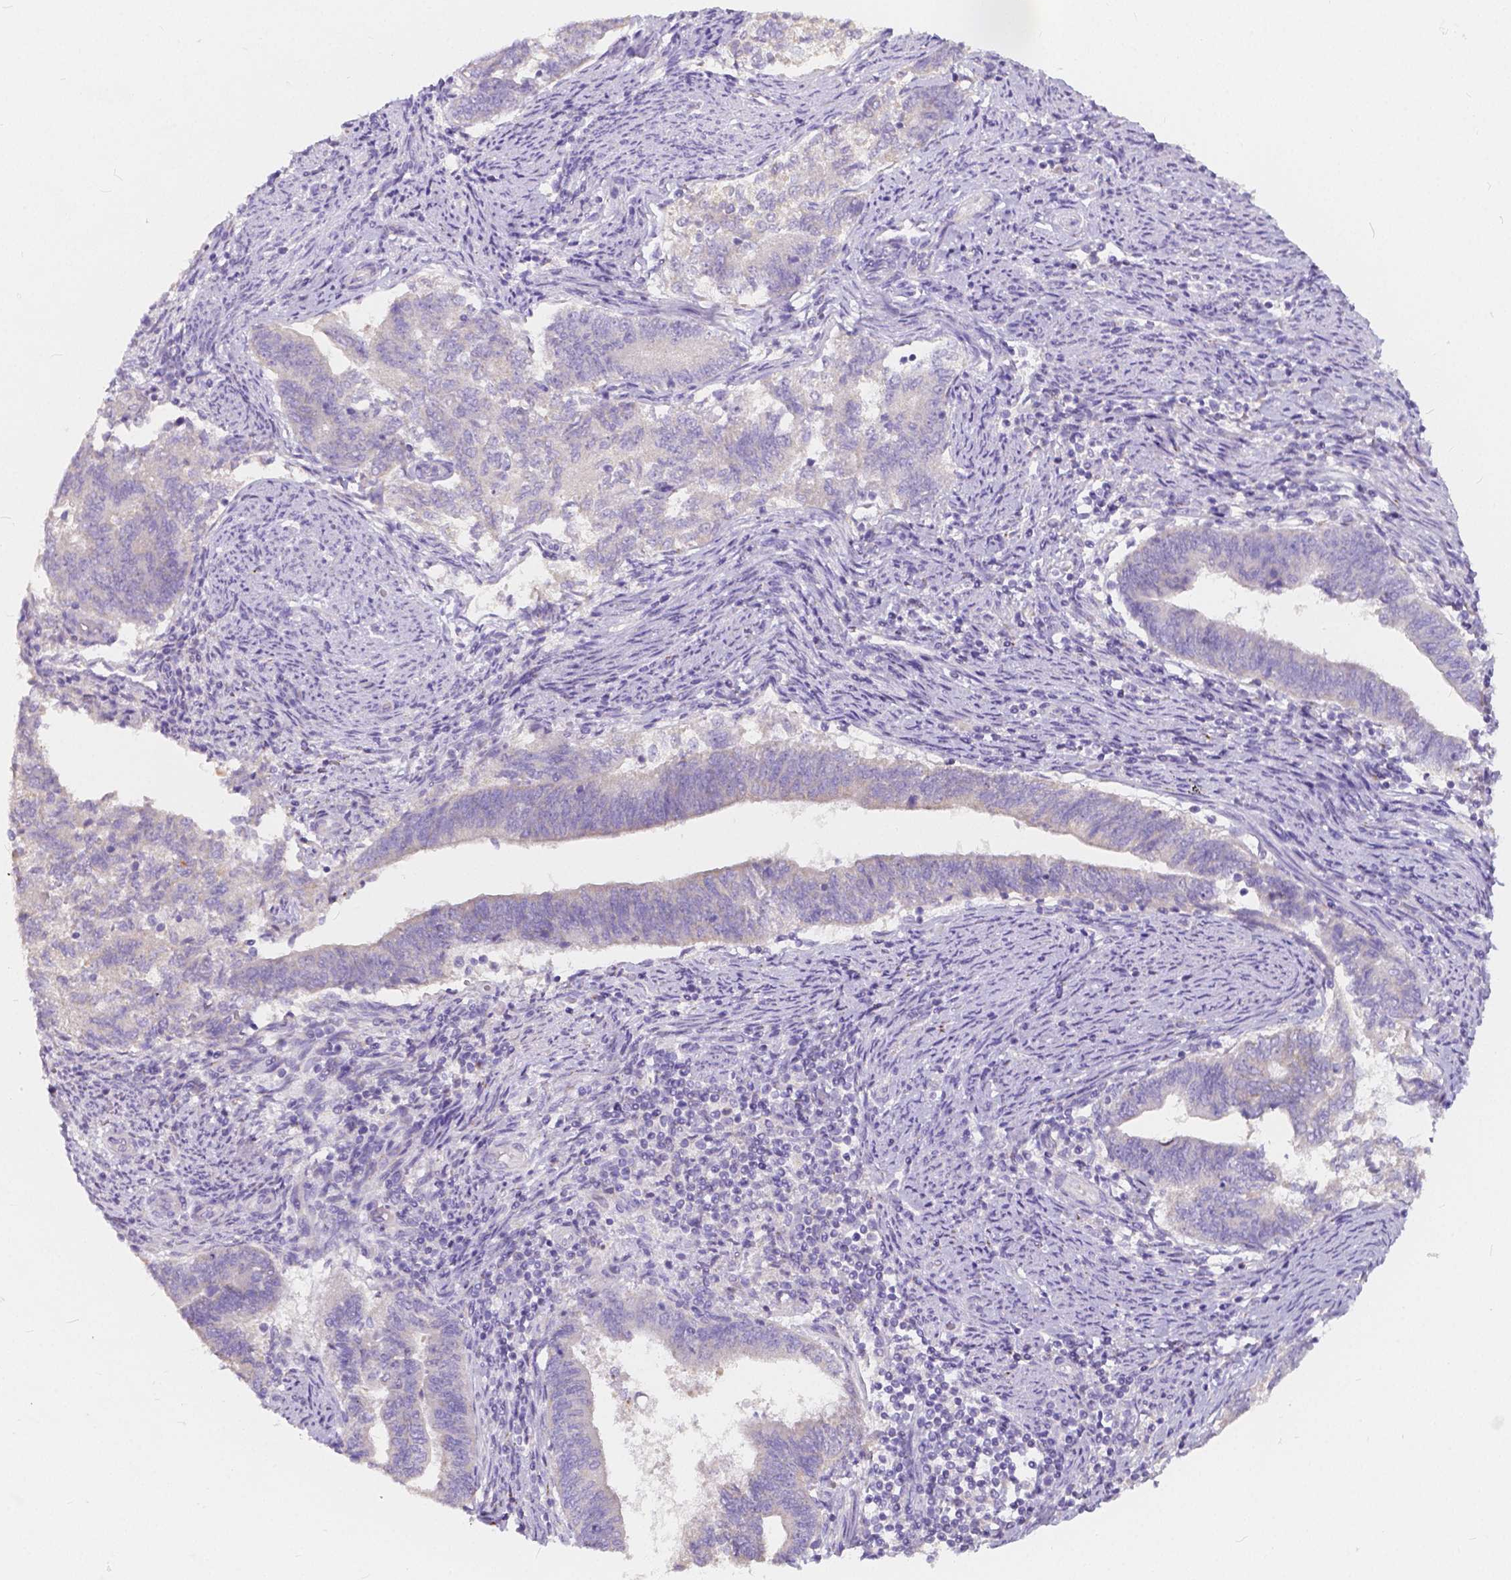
{"staining": {"intensity": "negative", "quantity": "none", "location": "none"}, "tissue": "endometrial cancer", "cell_type": "Tumor cells", "image_type": "cancer", "snomed": [{"axis": "morphology", "description": "Adenocarcinoma, NOS"}, {"axis": "topography", "description": "Endometrium"}], "caption": "This is a histopathology image of IHC staining of adenocarcinoma (endometrial), which shows no expression in tumor cells.", "gene": "RNF186", "patient": {"sex": "female", "age": 65}}